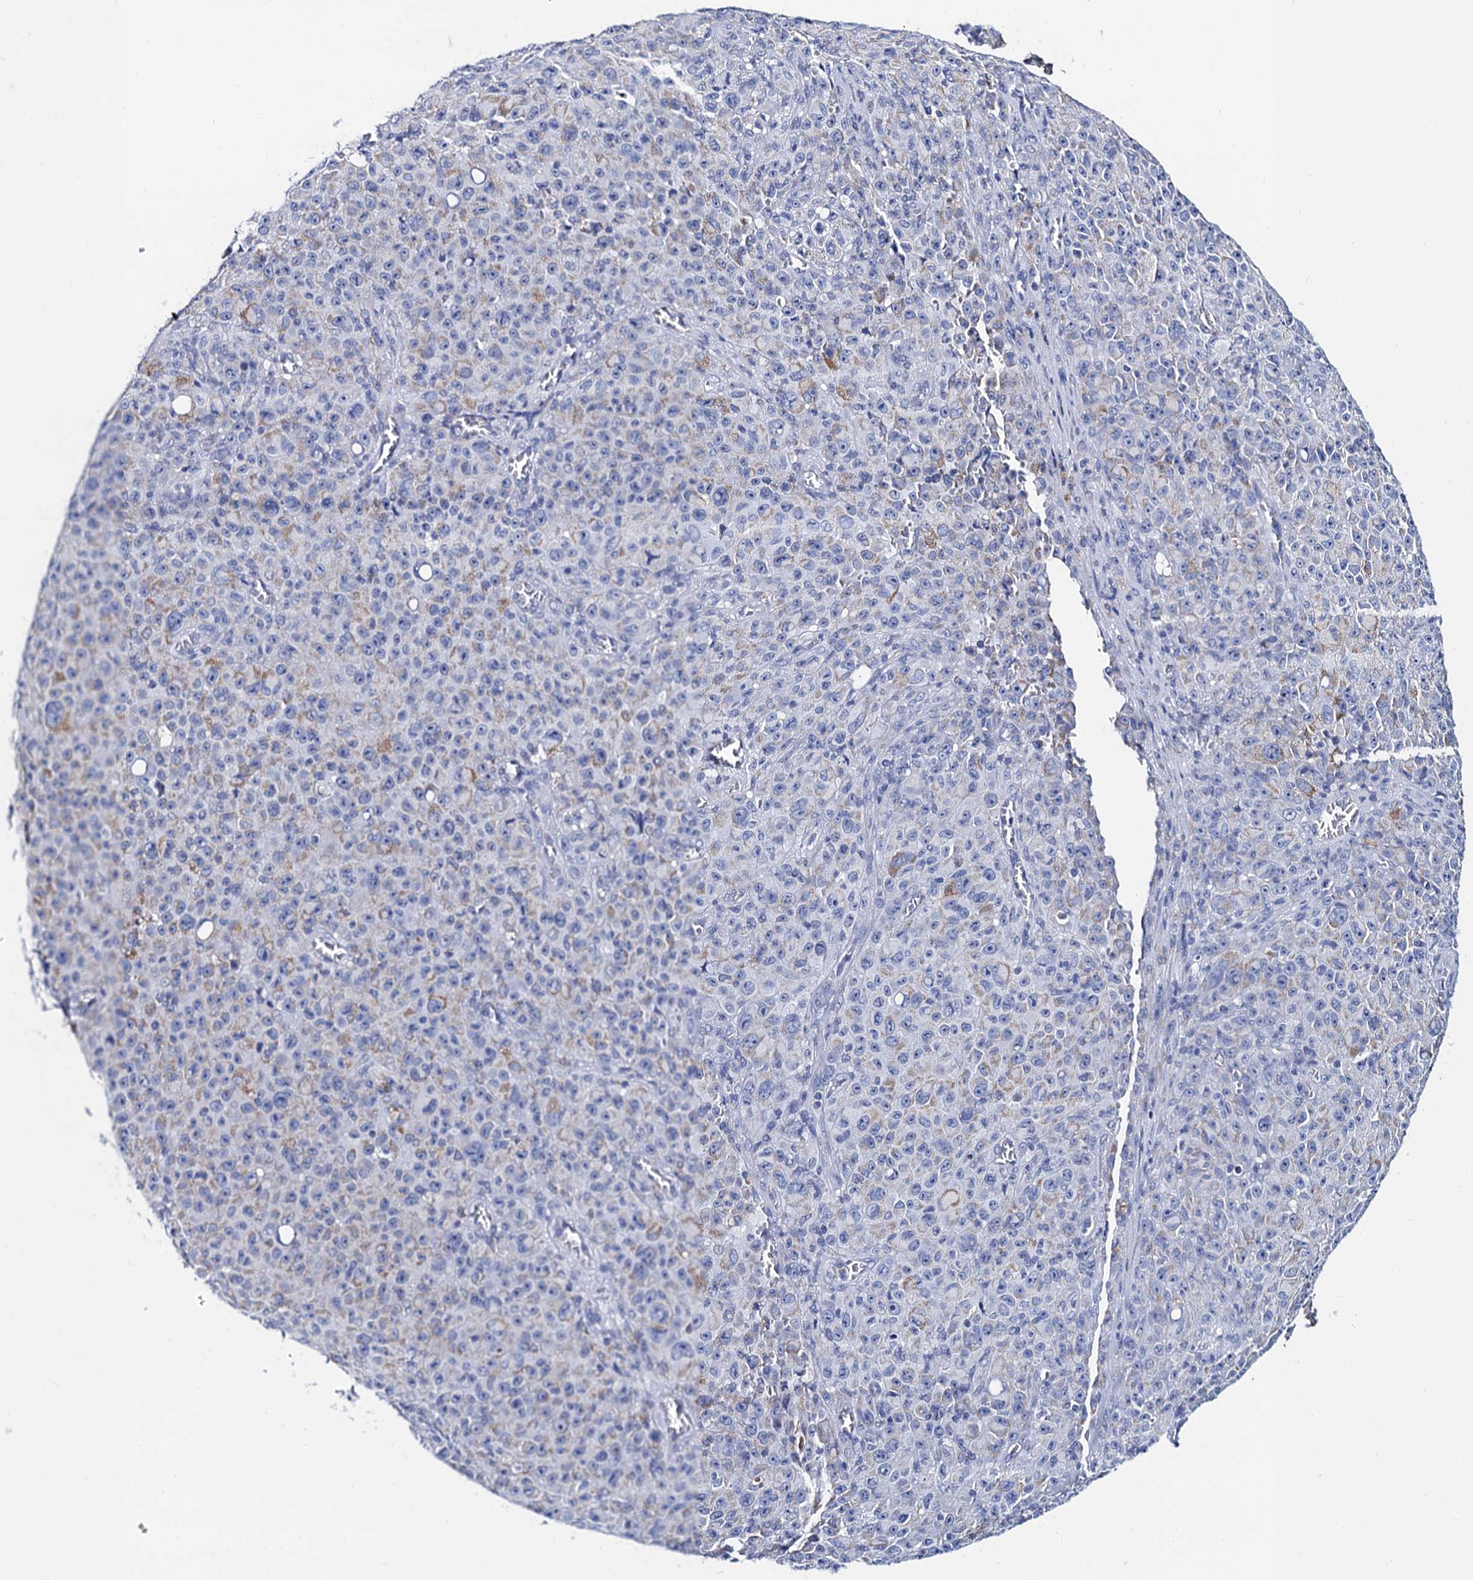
{"staining": {"intensity": "weak", "quantity": "<25%", "location": "cytoplasmic/membranous"}, "tissue": "melanoma", "cell_type": "Tumor cells", "image_type": "cancer", "snomed": [{"axis": "morphology", "description": "Malignant melanoma, NOS"}, {"axis": "topography", "description": "Skin"}], "caption": "Micrograph shows no protein positivity in tumor cells of malignant melanoma tissue.", "gene": "ACADSB", "patient": {"sex": "female", "age": 82}}